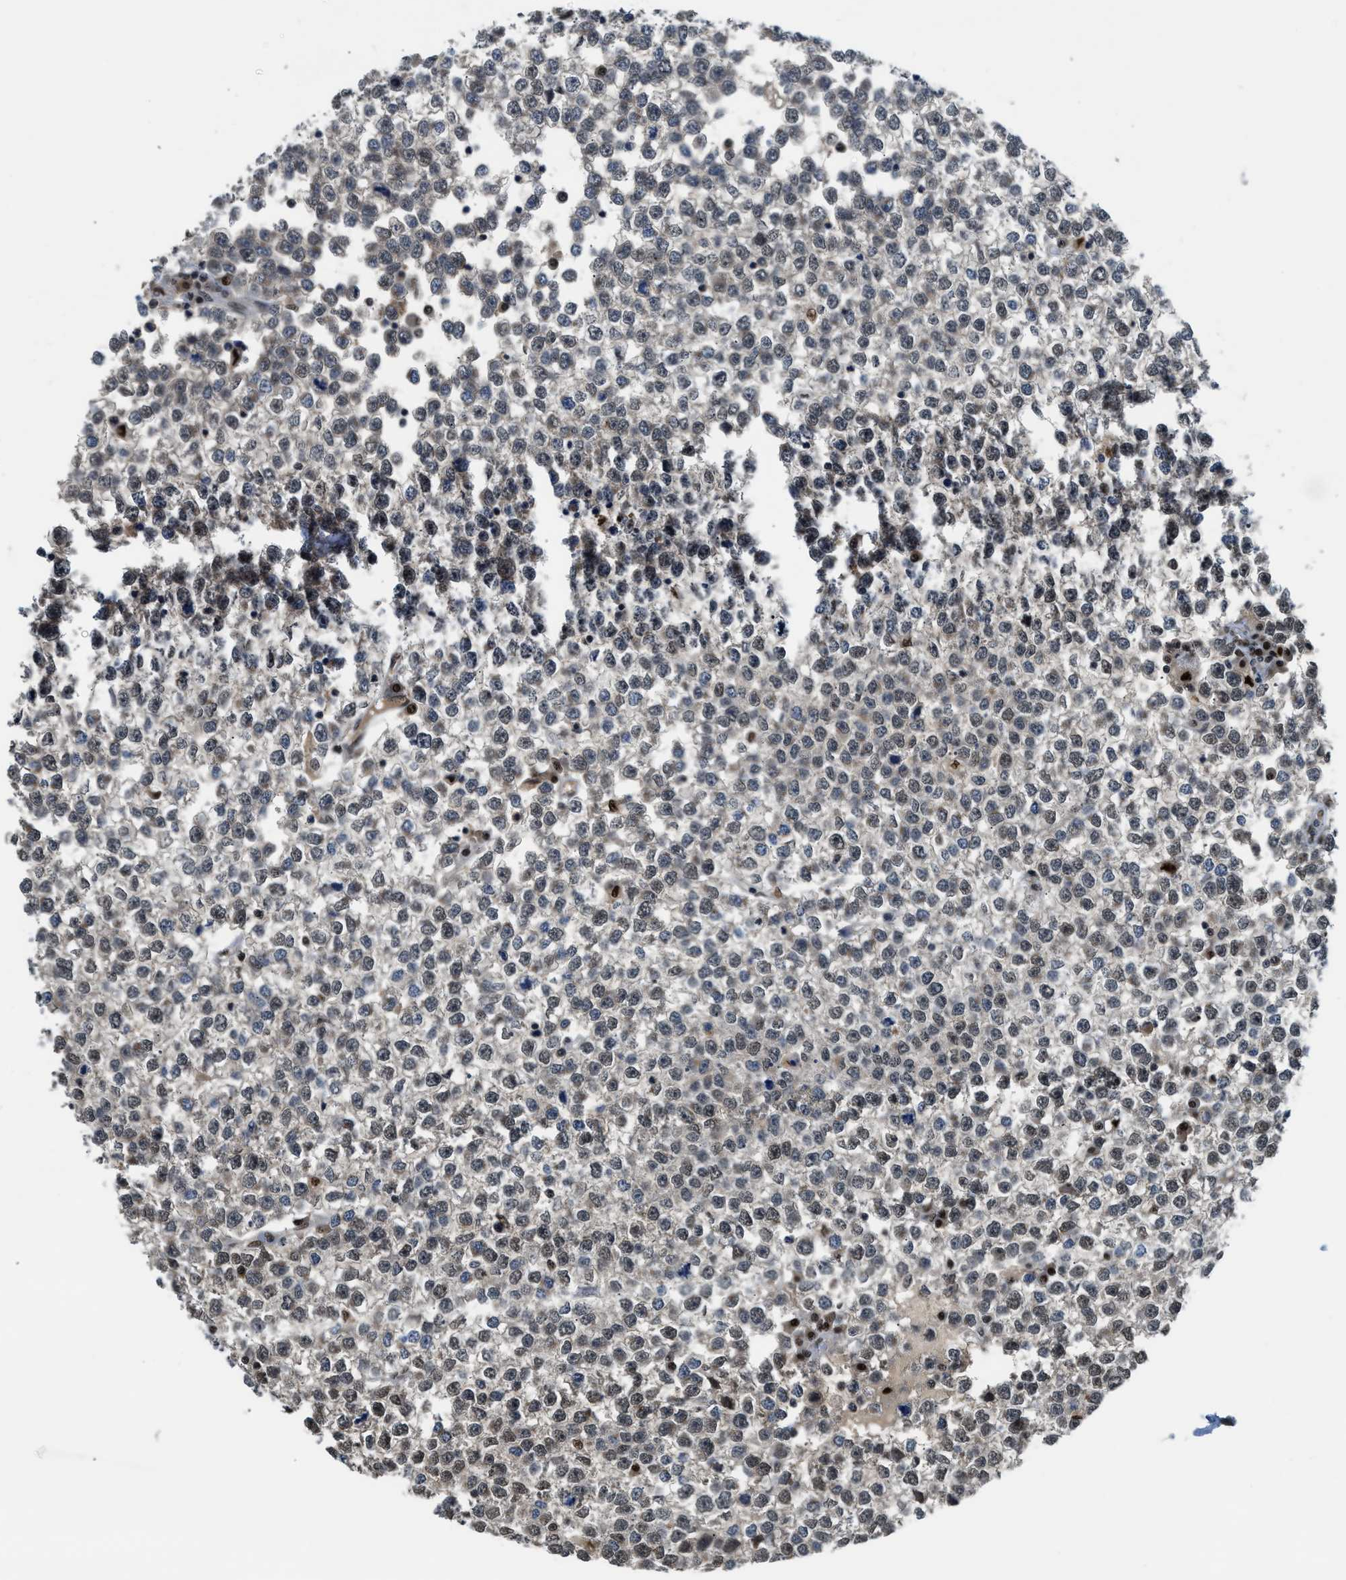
{"staining": {"intensity": "negative", "quantity": "none", "location": "none"}, "tissue": "testis cancer", "cell_type": "Tumor cells", "image_type": "cancer", "snomed": [{"axis": "morphology", "description": "Seminoma, NOS"}, {"axis": "topography", "description": "Testis"}], "caption": "Histopathology image shows no significant protein staining in tumor cells of testis seminoma.", "gene": "ALX1", "patient": {"sex": "male", "age": 65}}